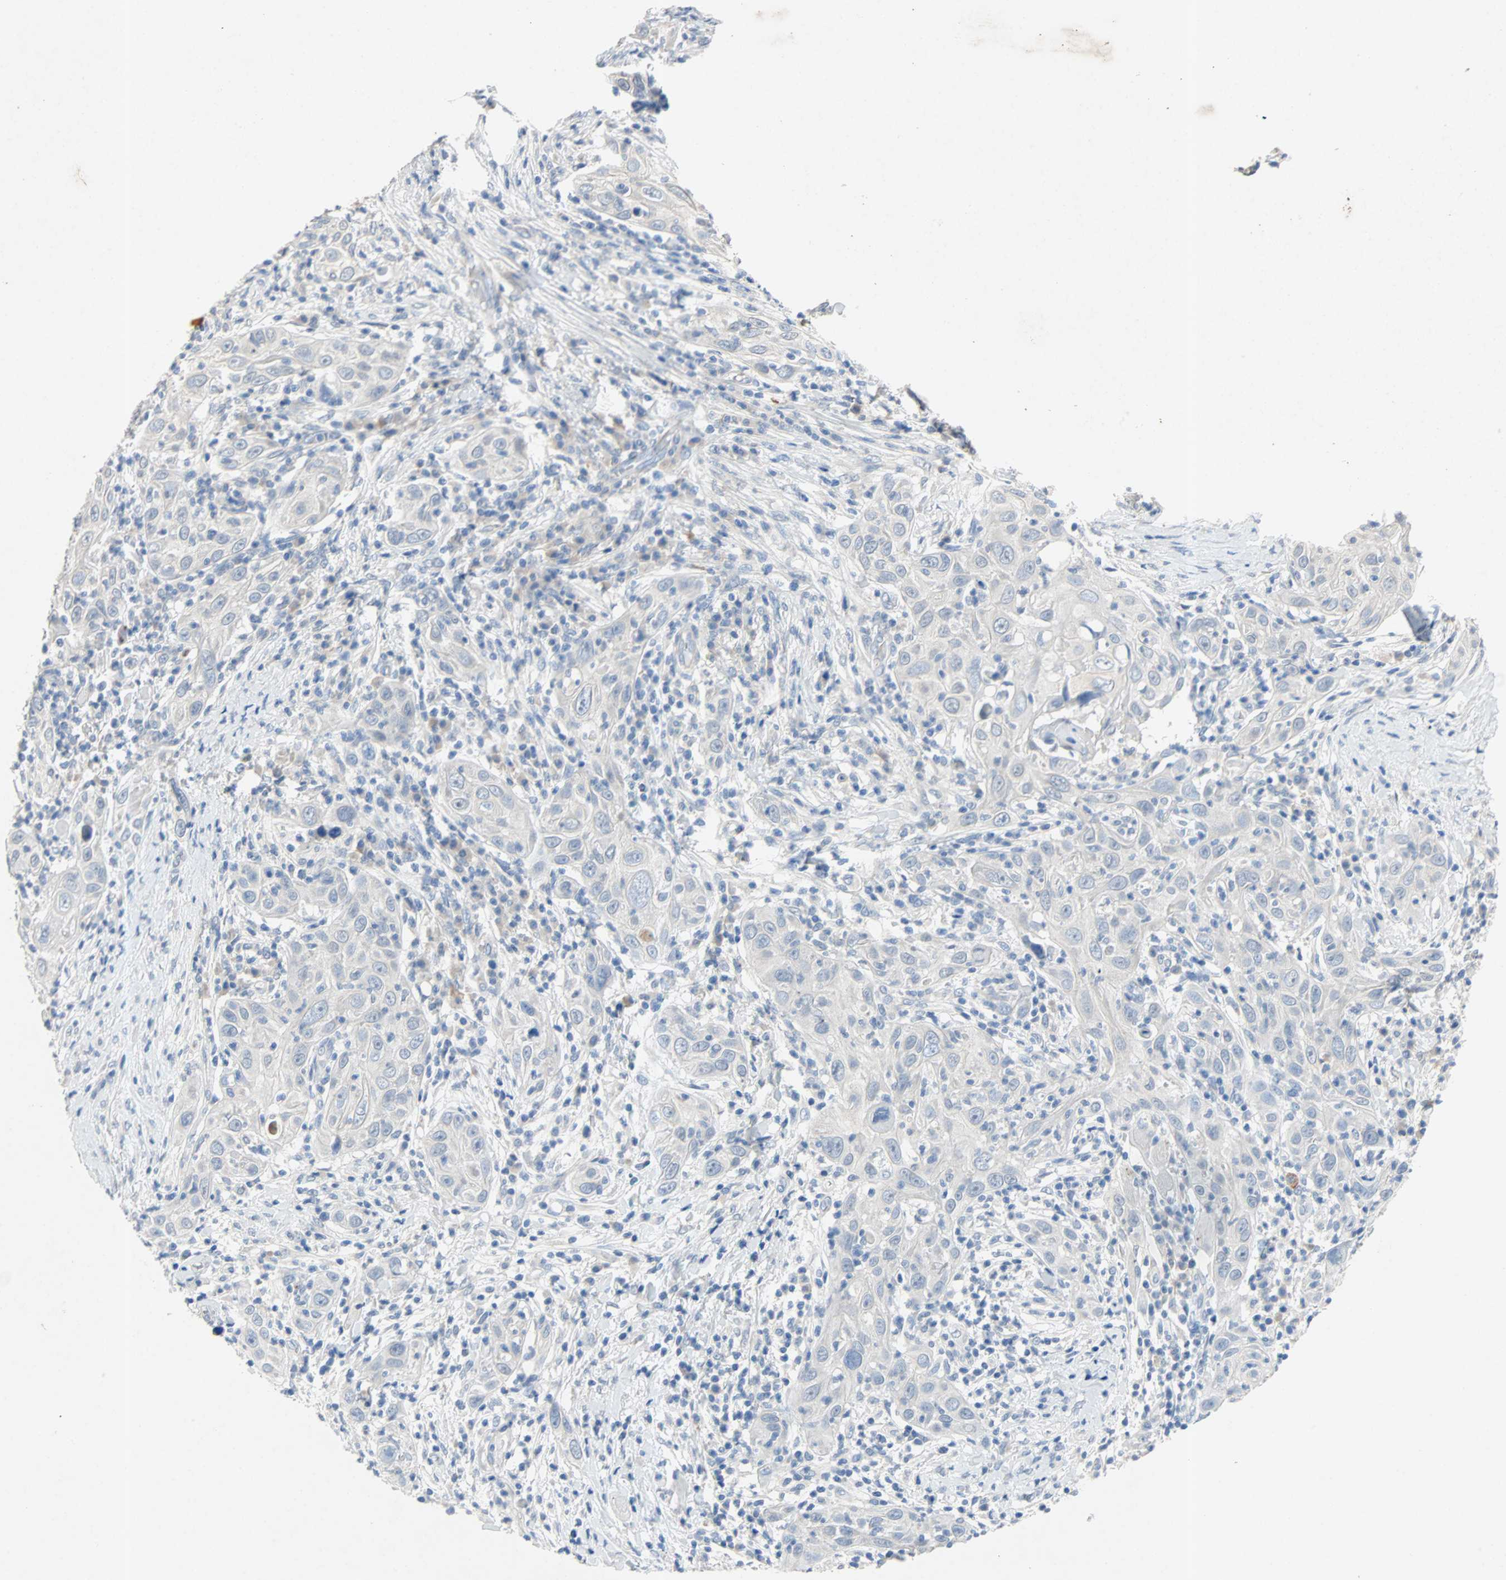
{"staining": {"intensity": "negative", "quantity": "none", "location": "none"}, "tissue": "skin cancer", "cell_type": "Tumor cells", "image_type": "cancer", "snomed": [{"axis": "morphology", "description": "Squamous cell carcinoma, NOS"}, {"axis": "topography", "description": "Skin"}], "caption": "Tumor cells show no significant positivity in skin cancer (squamous cell carcinoma). Brightfield microscopy of immunohistochemistry stained with DAB (3,3'-diaminobenzidine) (brown) and hematoxylin (blue), captured at high magnification.", "gene": "PCDHB2", "patient": {"sex": "female", "age": 88}}